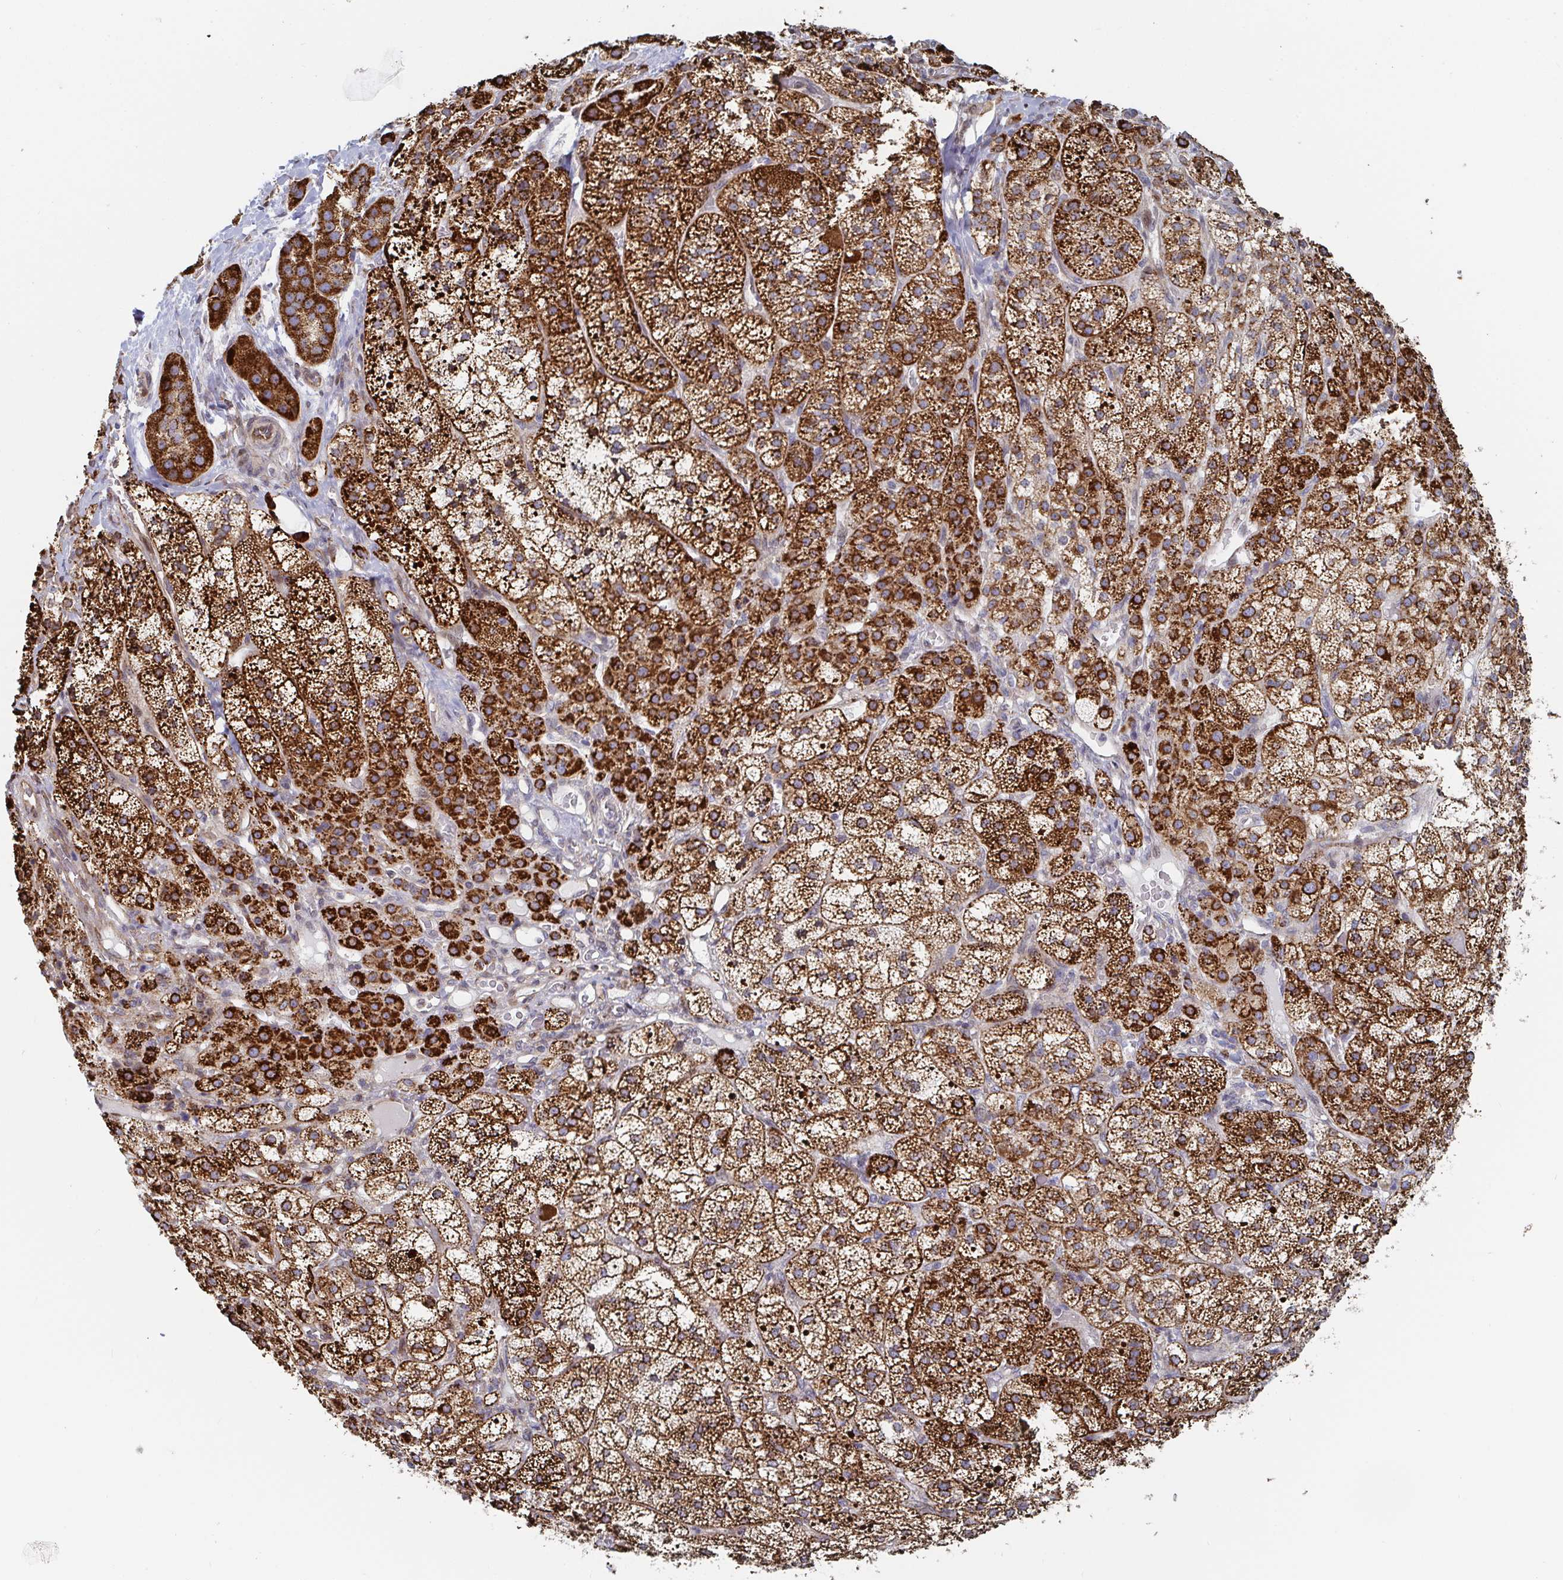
{"staining": {"intensity": "strong", "quantity": ">75%", "location": "cytoplasmic/membranous"}, "tissue": "adrenal gland", "cell_type": "Glandular cells", "image_type": "normal", "snomed": [{"axis": "morphology", "description": "Normal tissue, NOS"}, {"axis": "topography", "description": "Adrenal gland"}], "caption": "Immunohistochemistry of normal adrenal gland displays high levels of strong cytoplasmic/membranous positivity in about >75% of glandular cells. (Brightfield microscopy of DAB IHC at high magnification).", "gene": "STARD8", "patient": {"sex": "female", "age": 60}}